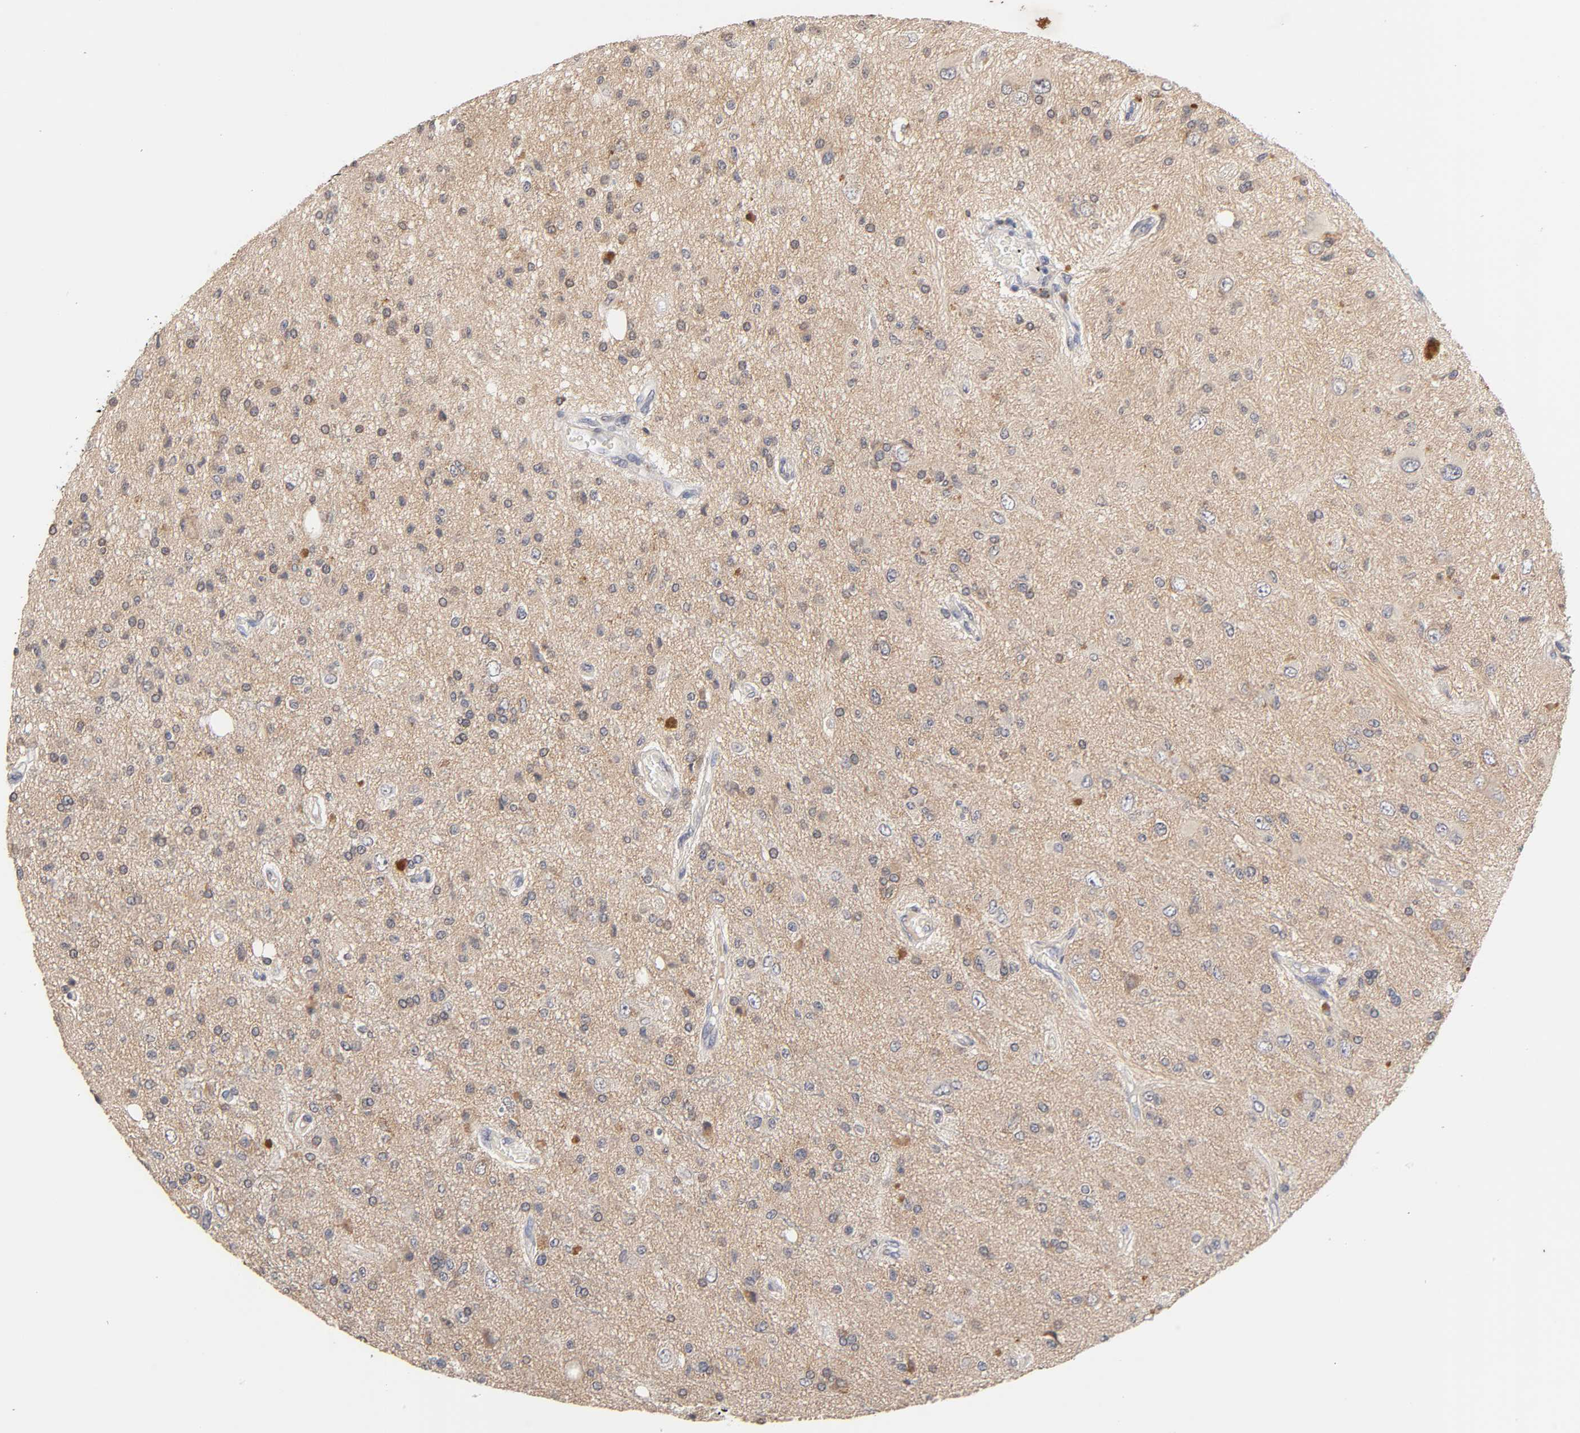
{"staining": {"intensity": "moderate", "quantity": "25%-75%", "location": "cytoplasmic/membranous"}, "tissue": "glioma", "cell_type": "Tumor cells", "image_type": "cancer", "snomed": [{"axis": "morphology", "description": "Glioma, malignant, High grade"}, {"axis": "topography", "description": "Brain"}], "caption": "DAB immunohistochemical staining of glioma reveals moderate cytoplasmic/membranous protein expression in about 25%-75% of tumor cells.", "gene": "CXADR", "patient": {"sex": "male", "age": 47}}